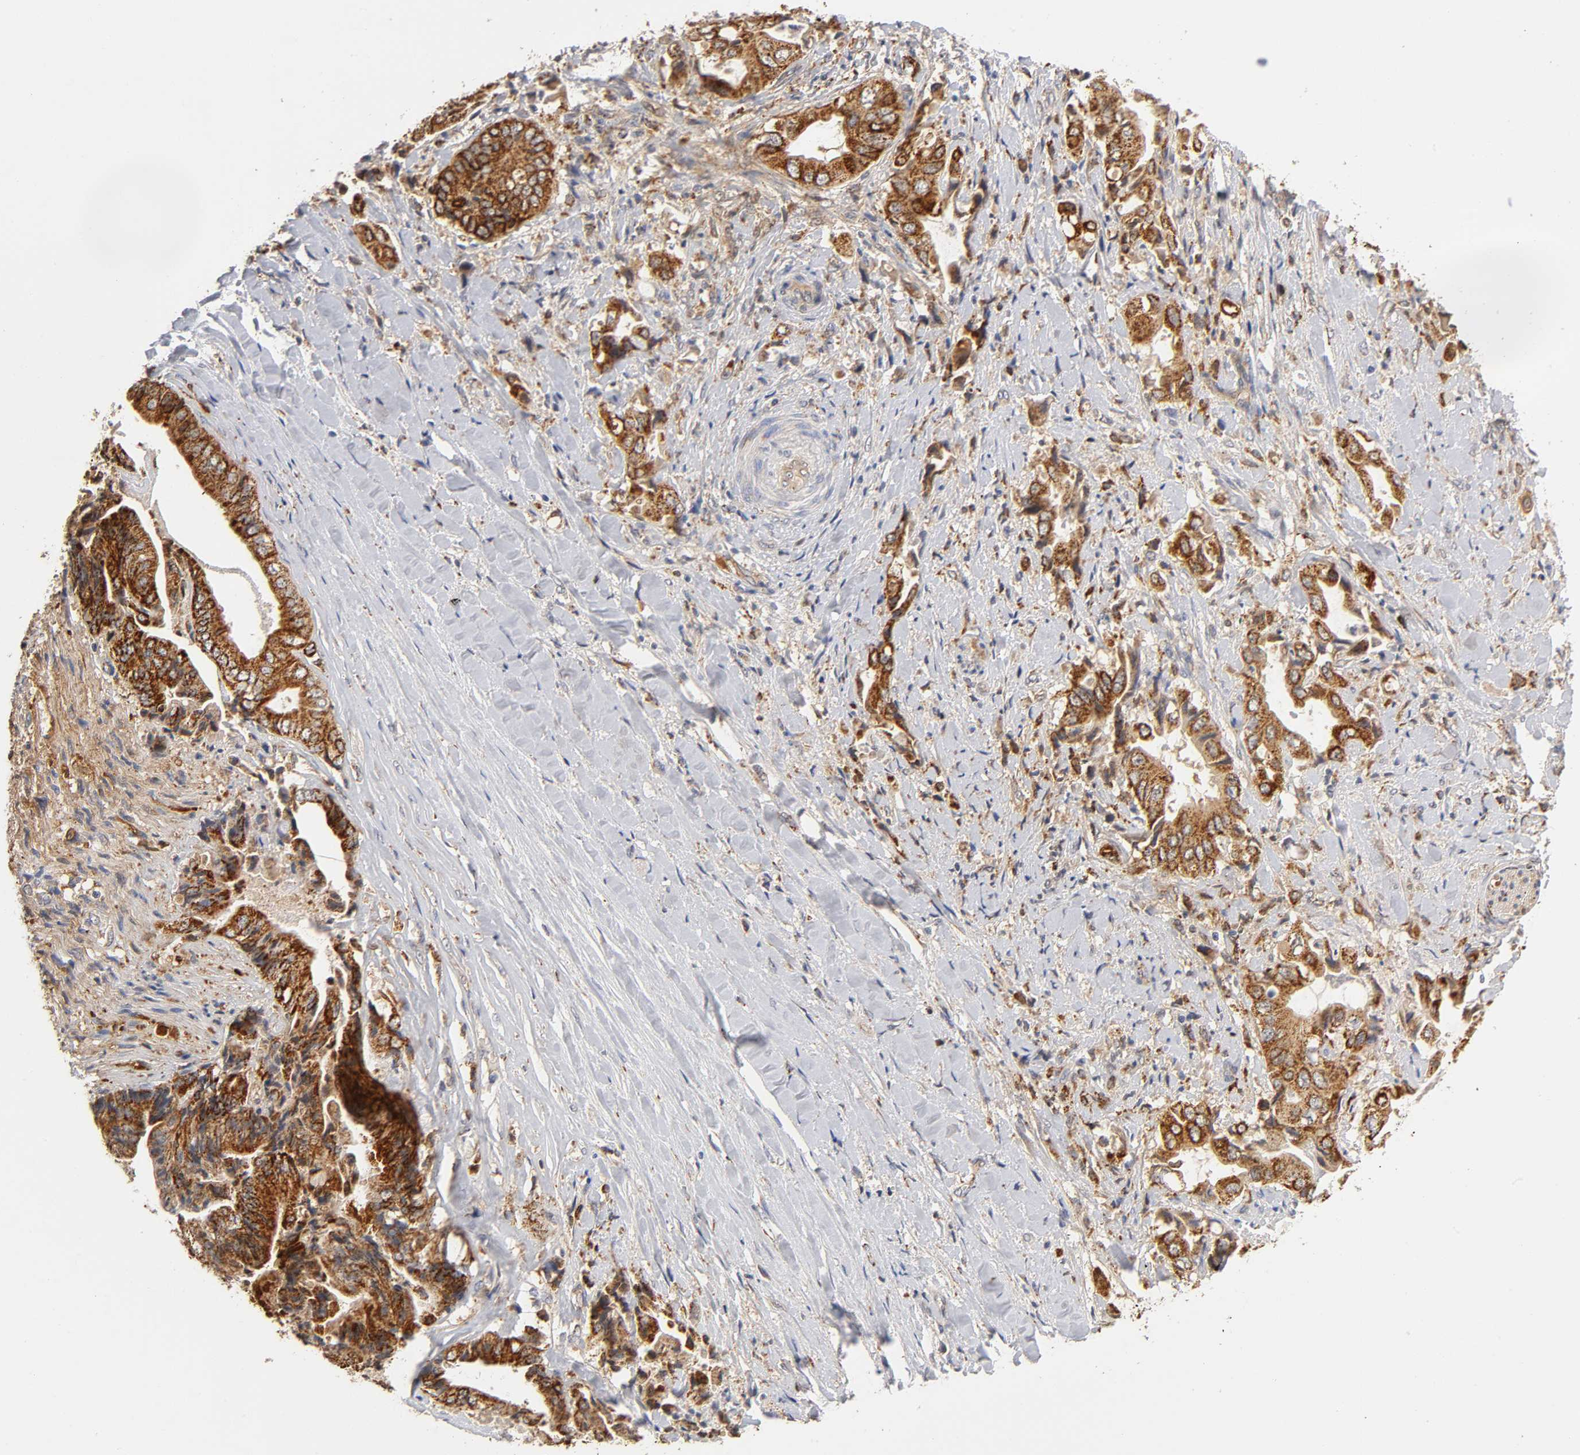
{"staining": {"intensity": "strong", "quantity": ">75%", "location": "cytoplasmic/membranous"}, "tissue": "liver cancer", "cell_type": "Tumor cells", "image_type": "cancer", "snomed": [{"axis": "morphology", "description": "Cholangiocarcinoma"}, {"axis": "topography", "description": "Liver"}], "caption": "Tumor cells display high levels of strong cytoplasmic/membranous expression in about >75% of cells in human liver cancer (cholangiocarcinoma). The protein of interest is shown in brown color, while the nuclei are stained blue.", "gene": "ISG15", "patient": {"sex": "male", "age": 58}}